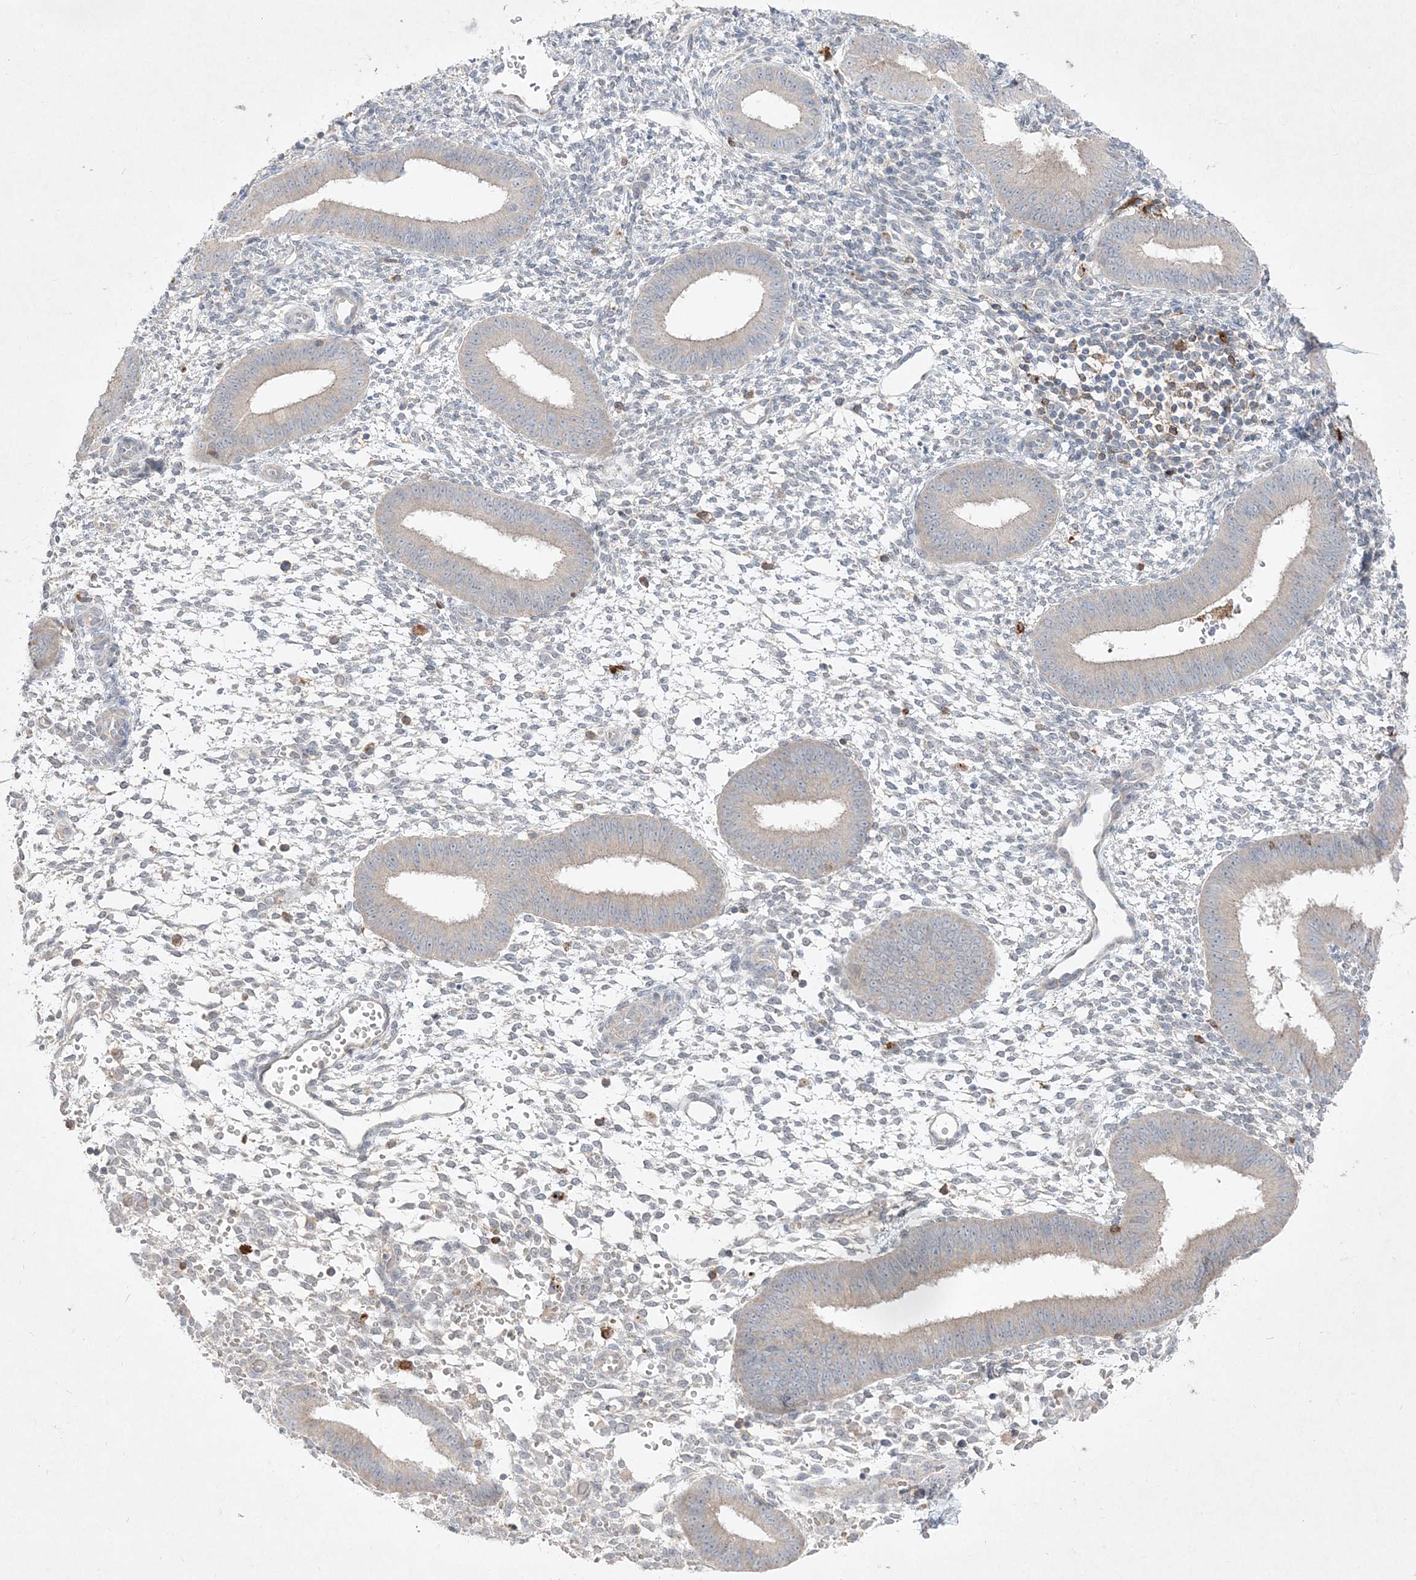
{"staining": {"intensity": "negative", "quantity": "none", "location": "none"}, "tissue": "endometrium", "cell_type": "Cells in endometrial stroma", "image_type": "normal", "snomed": [{"axis": "morphology", "description": "Normal tissue, NOS"}, {"axis": "topography", "description": "Uterus"}, {"axis": "topography", "description": "Endometrium"}], "caption": "Protein analysis of unremarkable endometrium demonstrates no significant expression in cells in endometrial stroma. (DAB (3,3'-diaminobenzidine) immunohistochemistry (IHC) with hematoxylin counter stain).", "gene": "CLNK", "patient": {"sex": "female", "age": 48}}